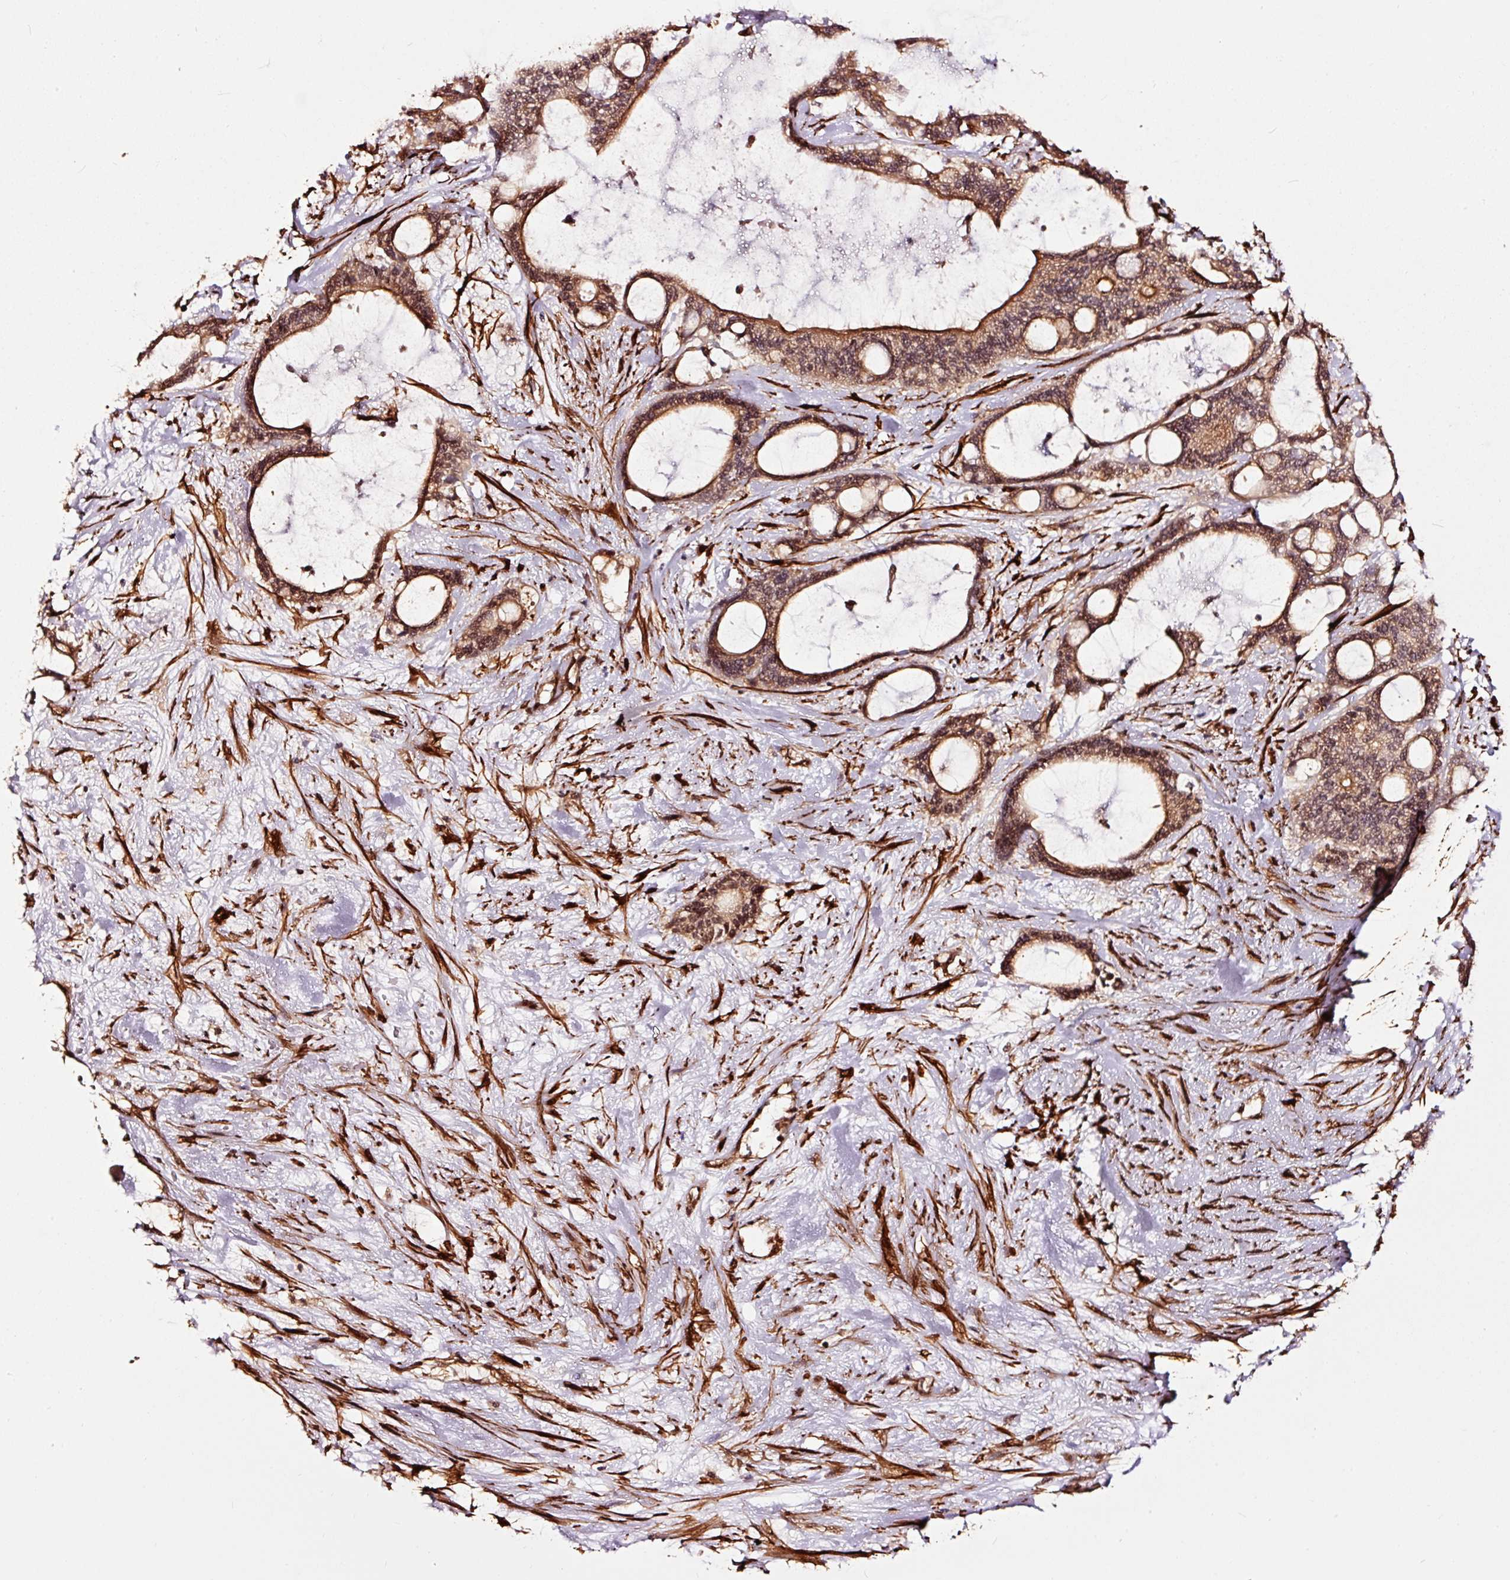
{"staining": {"intensity": "moderate", "quantity": ">75%", "location": "cytoplasmic/membranous,nuclear"}, "tissue": "liver cancer", "cell_type": "Tumor cells", "image_type": "cancer", "snomed": [{"axis": "morphology", "description": "Normal tissue, NOS"}, {"axis": "morphology", "description": "Cholangiocarcinoma"}, {"axis": "topography", "description": "Liver"}, {"axis": "topography", "description": "Peripheral nerve tissue"}], "caption": "Moderate cytoplasmic/membranous and nuclear staining is seen in approximately >75% of tumor cells in liver cancer.", "gene": "TPM1", "patient": {"sex": "female", "age": 73}}